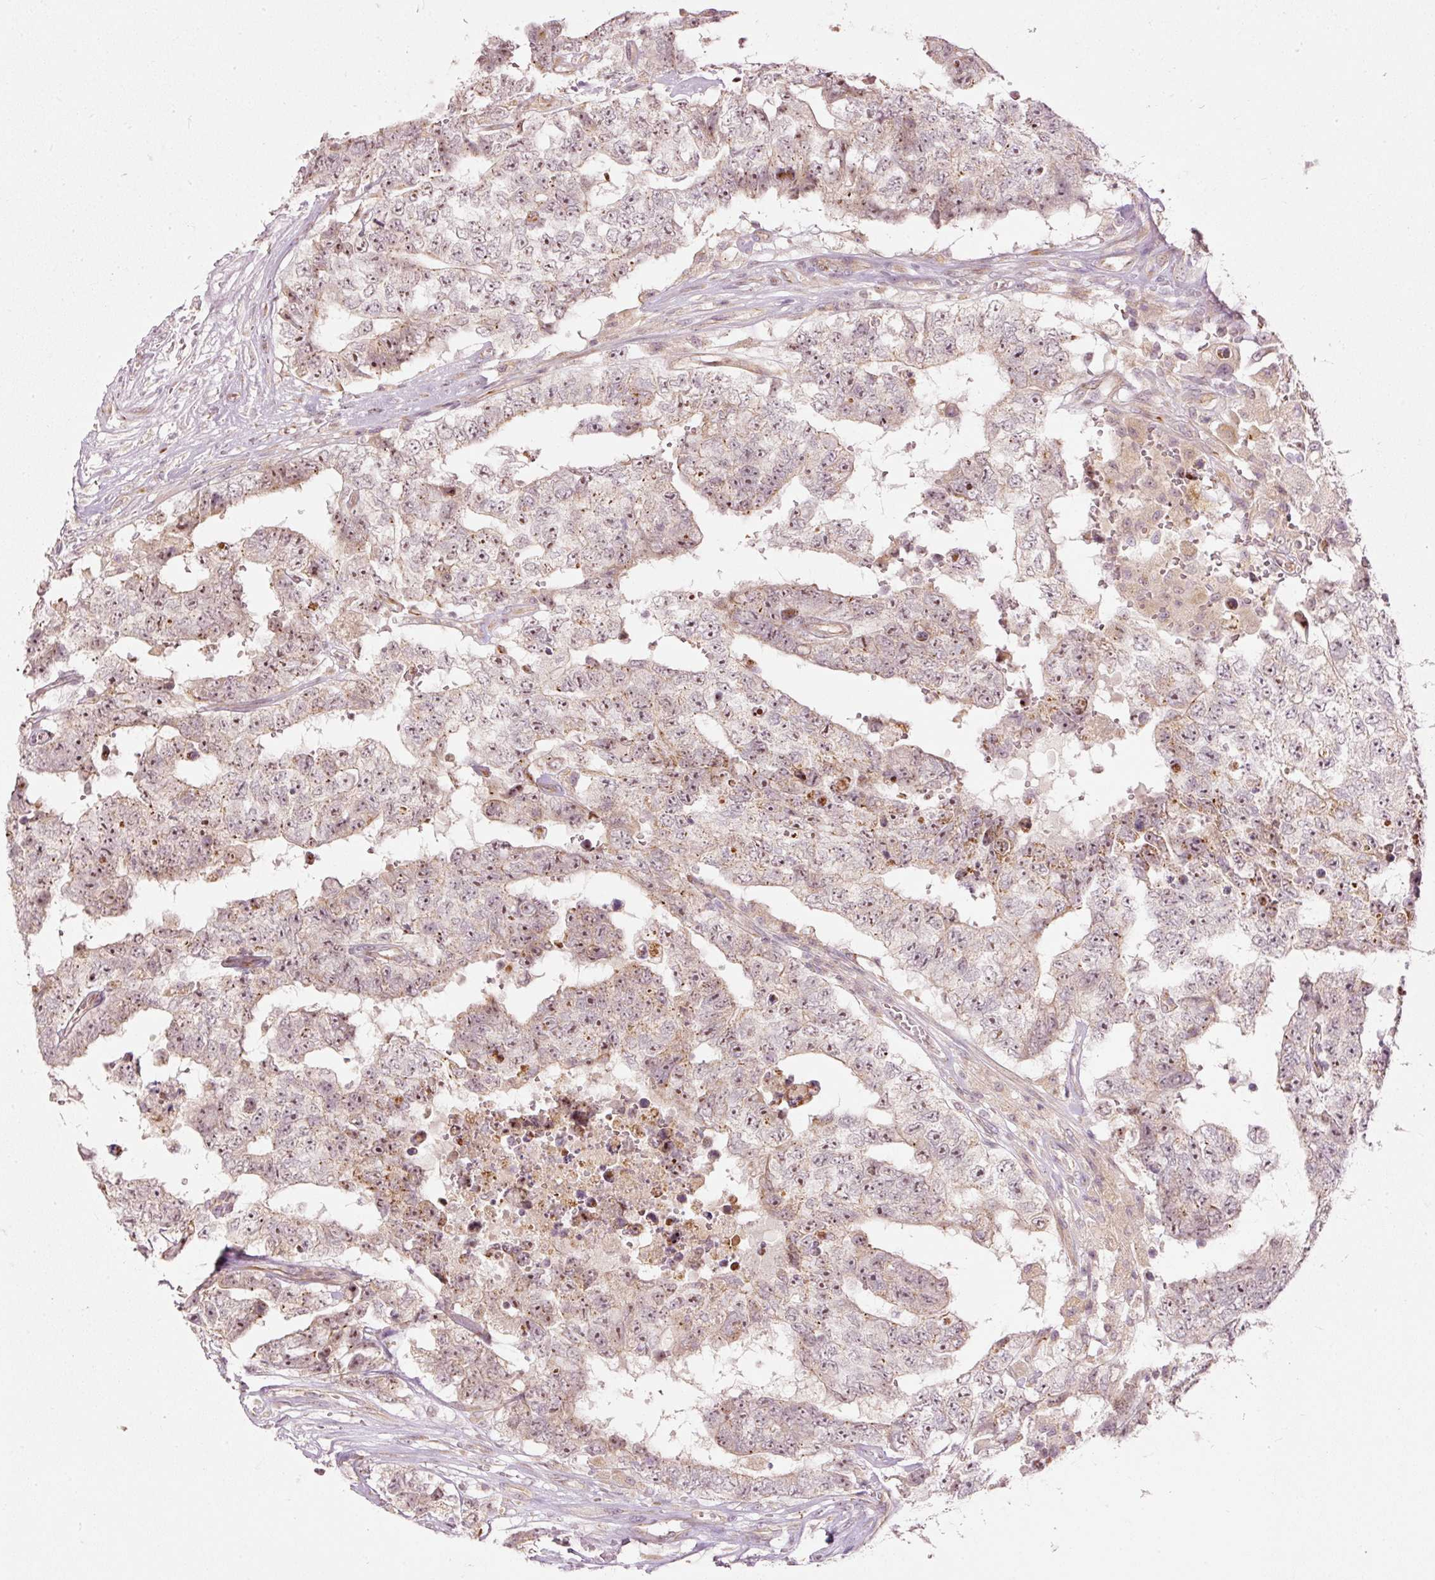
{"staining": {"intensity": "weak", "quantity": "25%-75%", "location": "nuclear"}, "tissue": "testis cancer", "cell_type": "Tumor cells", "image_type": "cancer", "snomed": [{"axis": "morphology", "description": "Normal tissue, NOS"}, {"axis": "morphology", "description": "Carcinoma, Embryonal, NOS"}, {"axis": "topography", "description": "Testis"}, {"axis": "topography", "description": "Epididymis"}], "caption": "Brown immunohistochemical staining in testis cancer (embryonal carcinoma) exhibits weak nuclear positivity in about 25%-75% of tumor cells.", "gene": "CDC20B", "patient": {"sex": "male", "age": 25}}